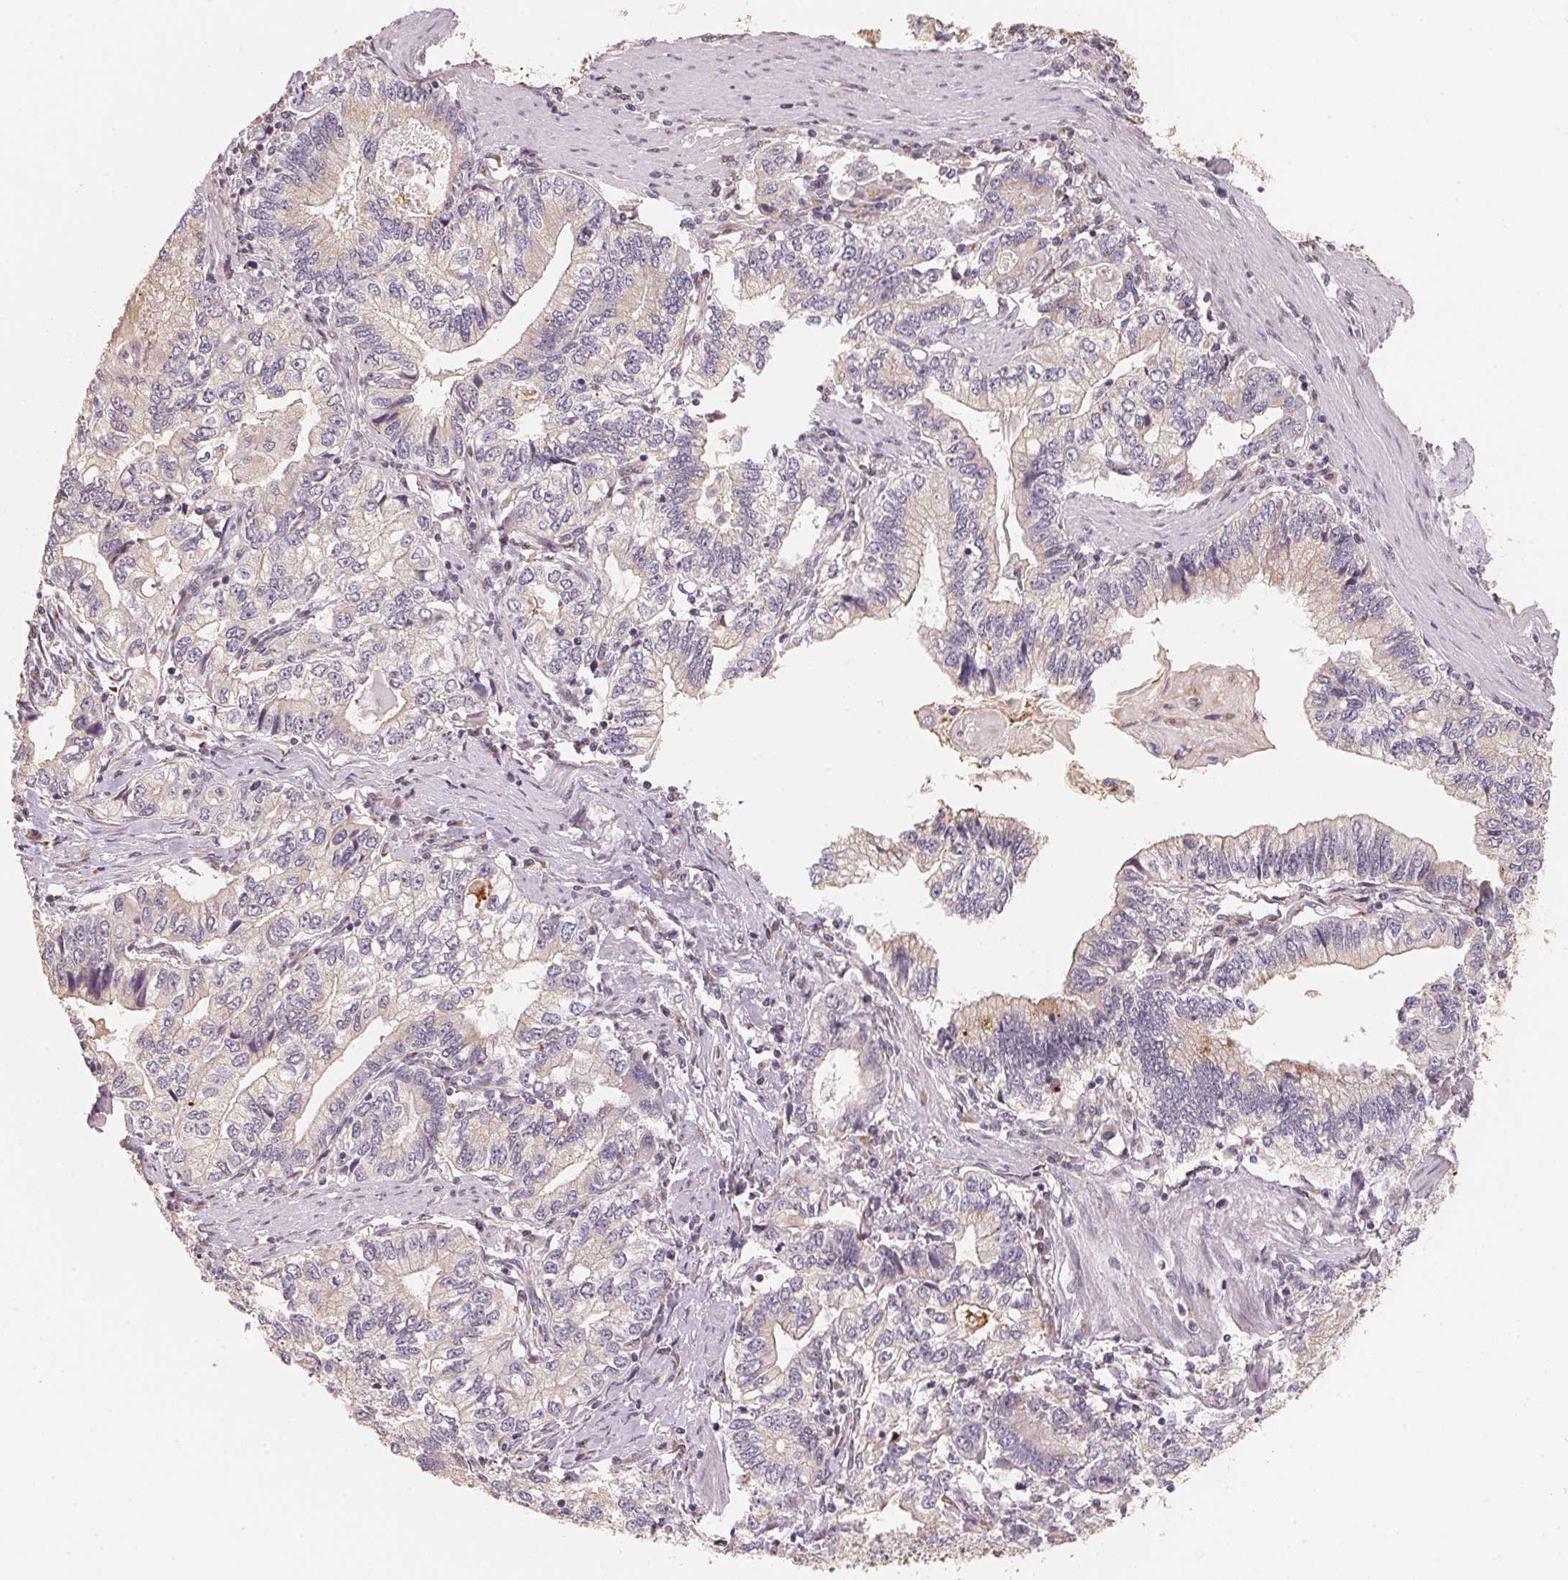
{"staining": {"intensity": "negative", "quantity": "none", "location": "none"}, "tissue": "stomach cancer", "cell_type": "Tumor cells", "image_type": "cancer", "snomed": [{"axis": "morphology", "description": "Adenocarcinoma, NOS"}, {"axis": "topography", "description": "Stomach, lower"}], "caption": "Human stomach cancer (adenocarcinoma) stained for a protein using immunohistochemistry (IHC) exhibits no staining in tumor cells.", "gene": "TSPAN12", "patient": {"sex": "female", "age": 72}}